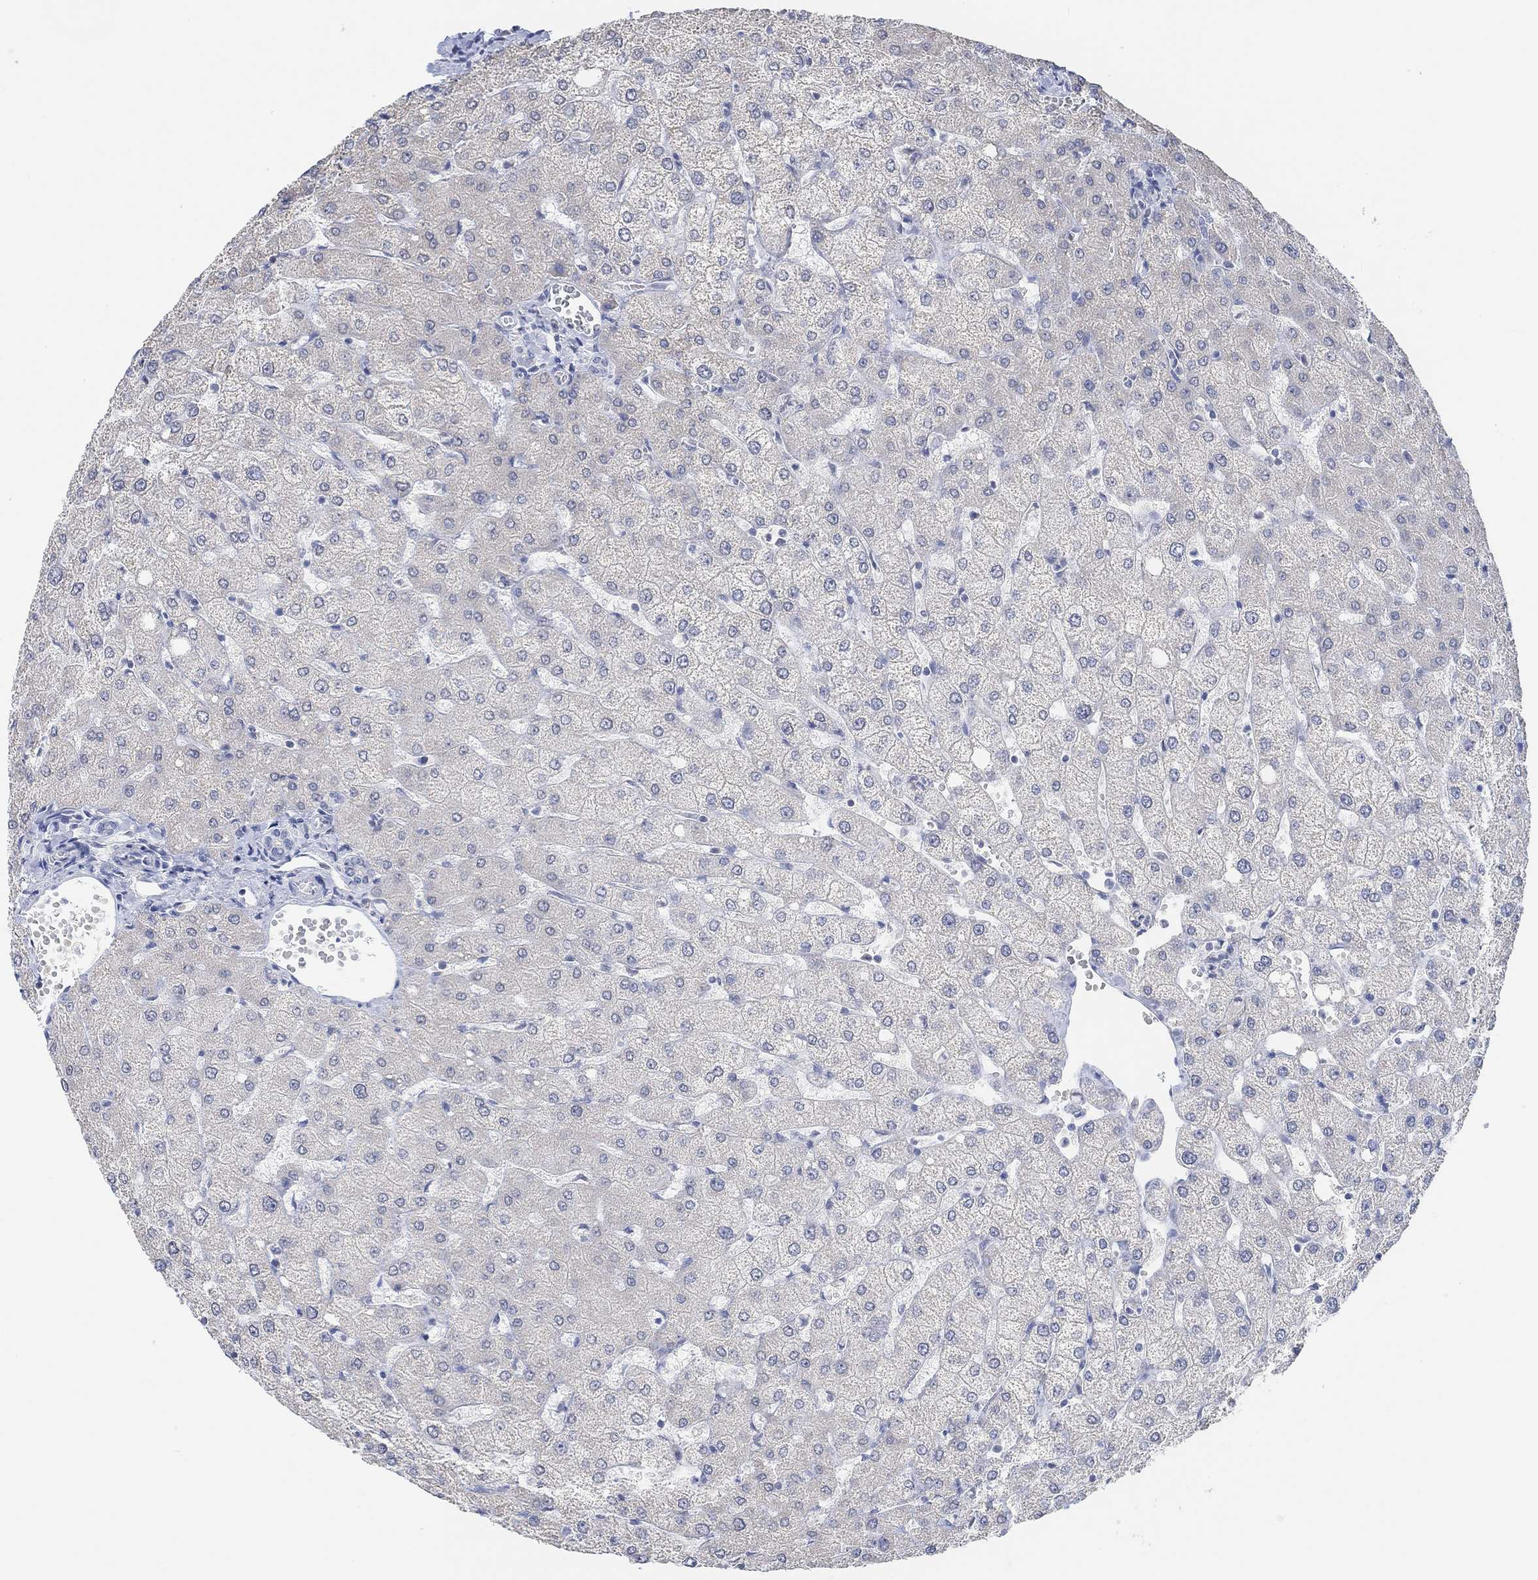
{"staining": {"intensity": "negative", "quantity": "none", "location": "none"}, "tissue": "liver", "cell_type": "Cholangiocytes", "image_type": "normal", "snomed": [{"axis": "morphology", "description": "Normal tissue, NOS"}, {"axis": "topography", "description": "Liver"}], "caption": "High power microscopy photomicrograph of an IHC histopathology image of normal liver, revealing no significant expression in cholangiocytes.", "gene": "MUC1", "patient": {"sex": "female", "age": 54}}